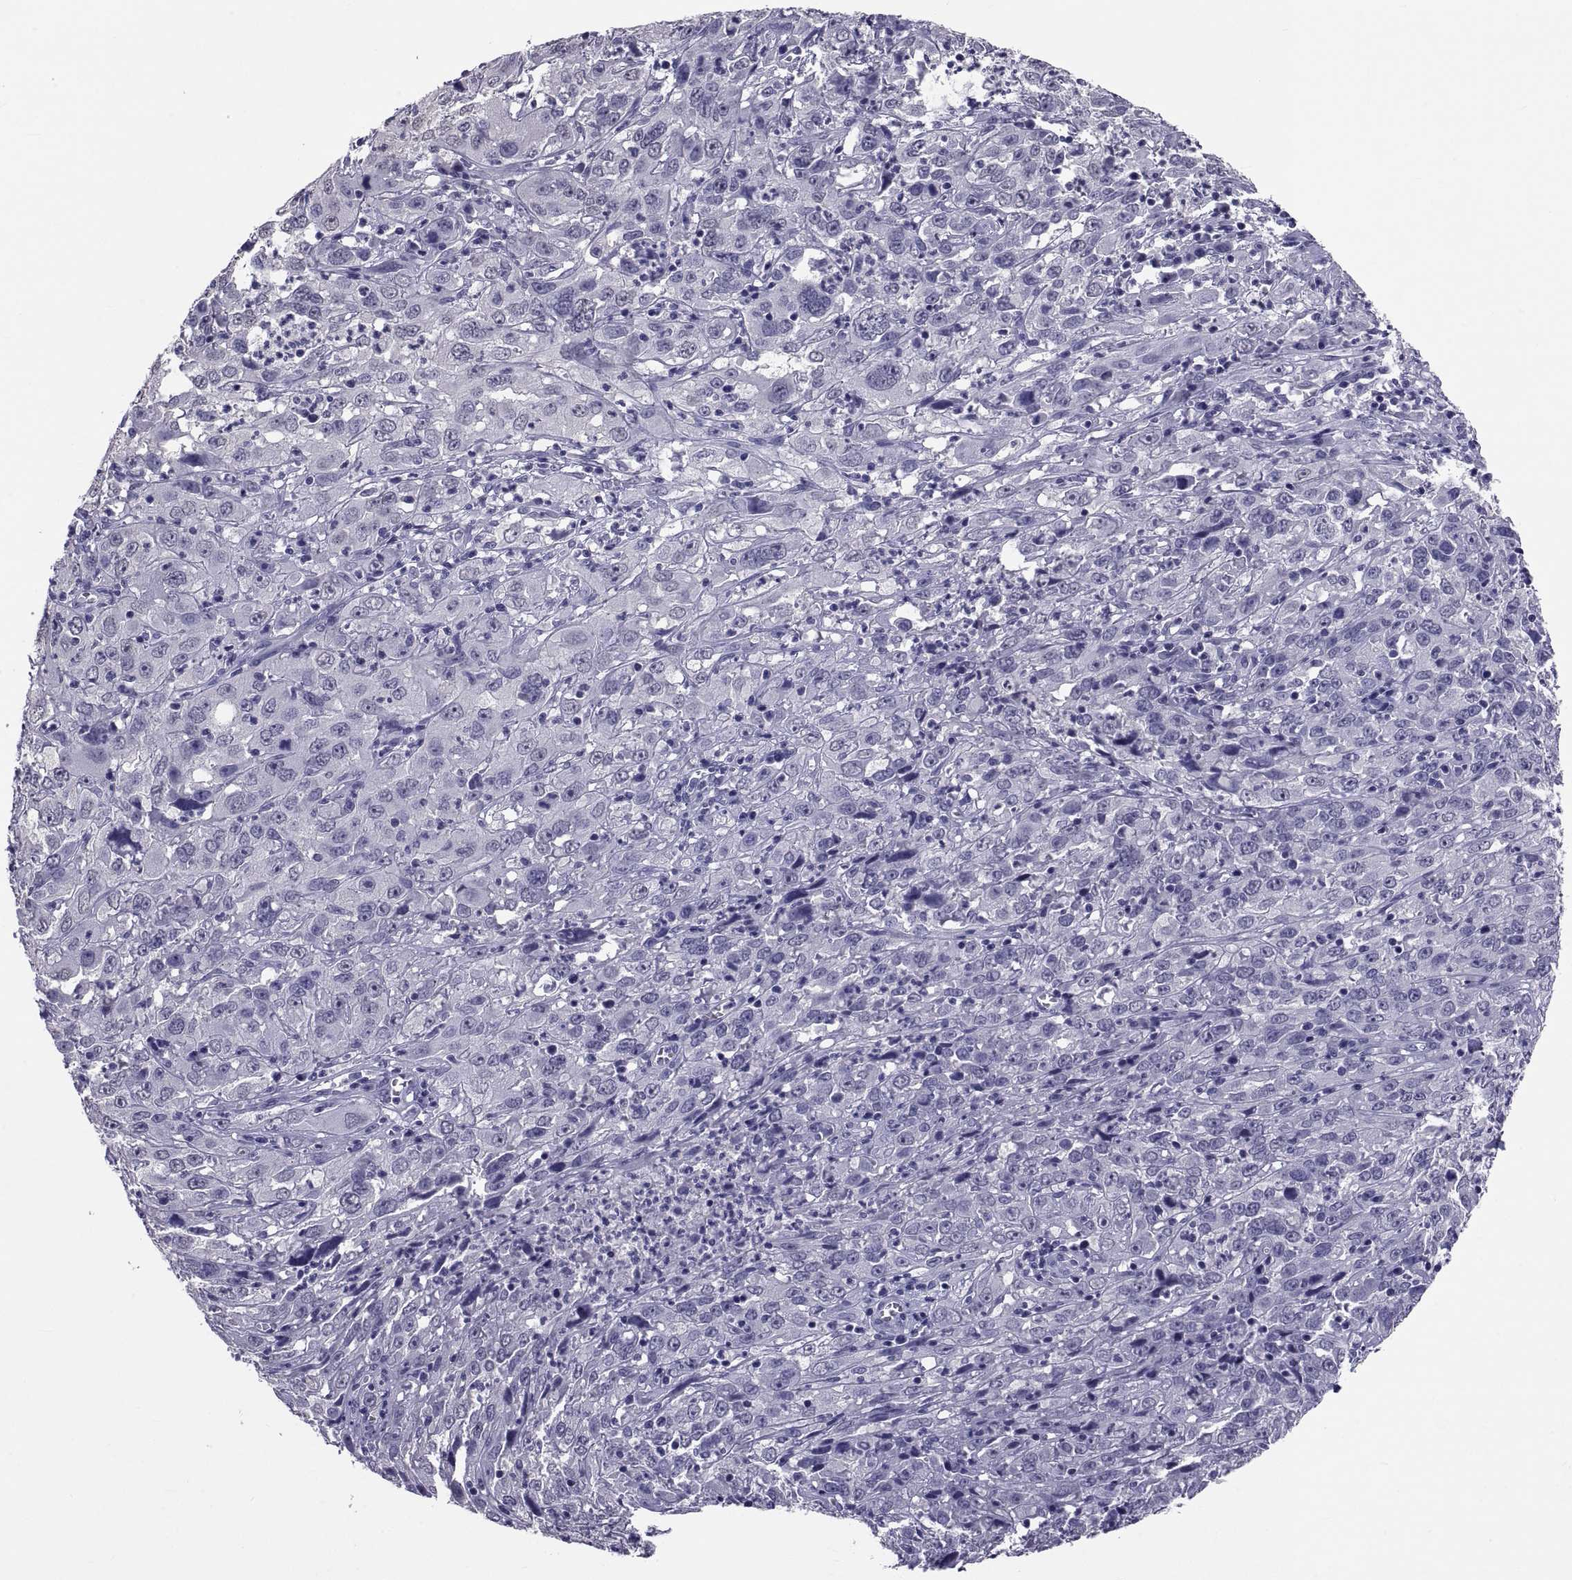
{"staining": {"intensity": "negative", "quantity": "none", "location": "none"}, "tissue": "cervical cancer", "cell_type": "Tumor cells", "image_type": "cancer", "snomed": [{"axis": "morphology", "description": "Squamous cell carcinoma, NOS"}, {"axis": "topography", "description": "Cervix"}], "caption": "DAB (3,3'-diaminobenzidine) immunohistochemical staining of human cervical cancer exhibits no significant expression in tumor cells.", "gene": "TGFBR3L", "patient": {"sex": "female", "age": 32}}